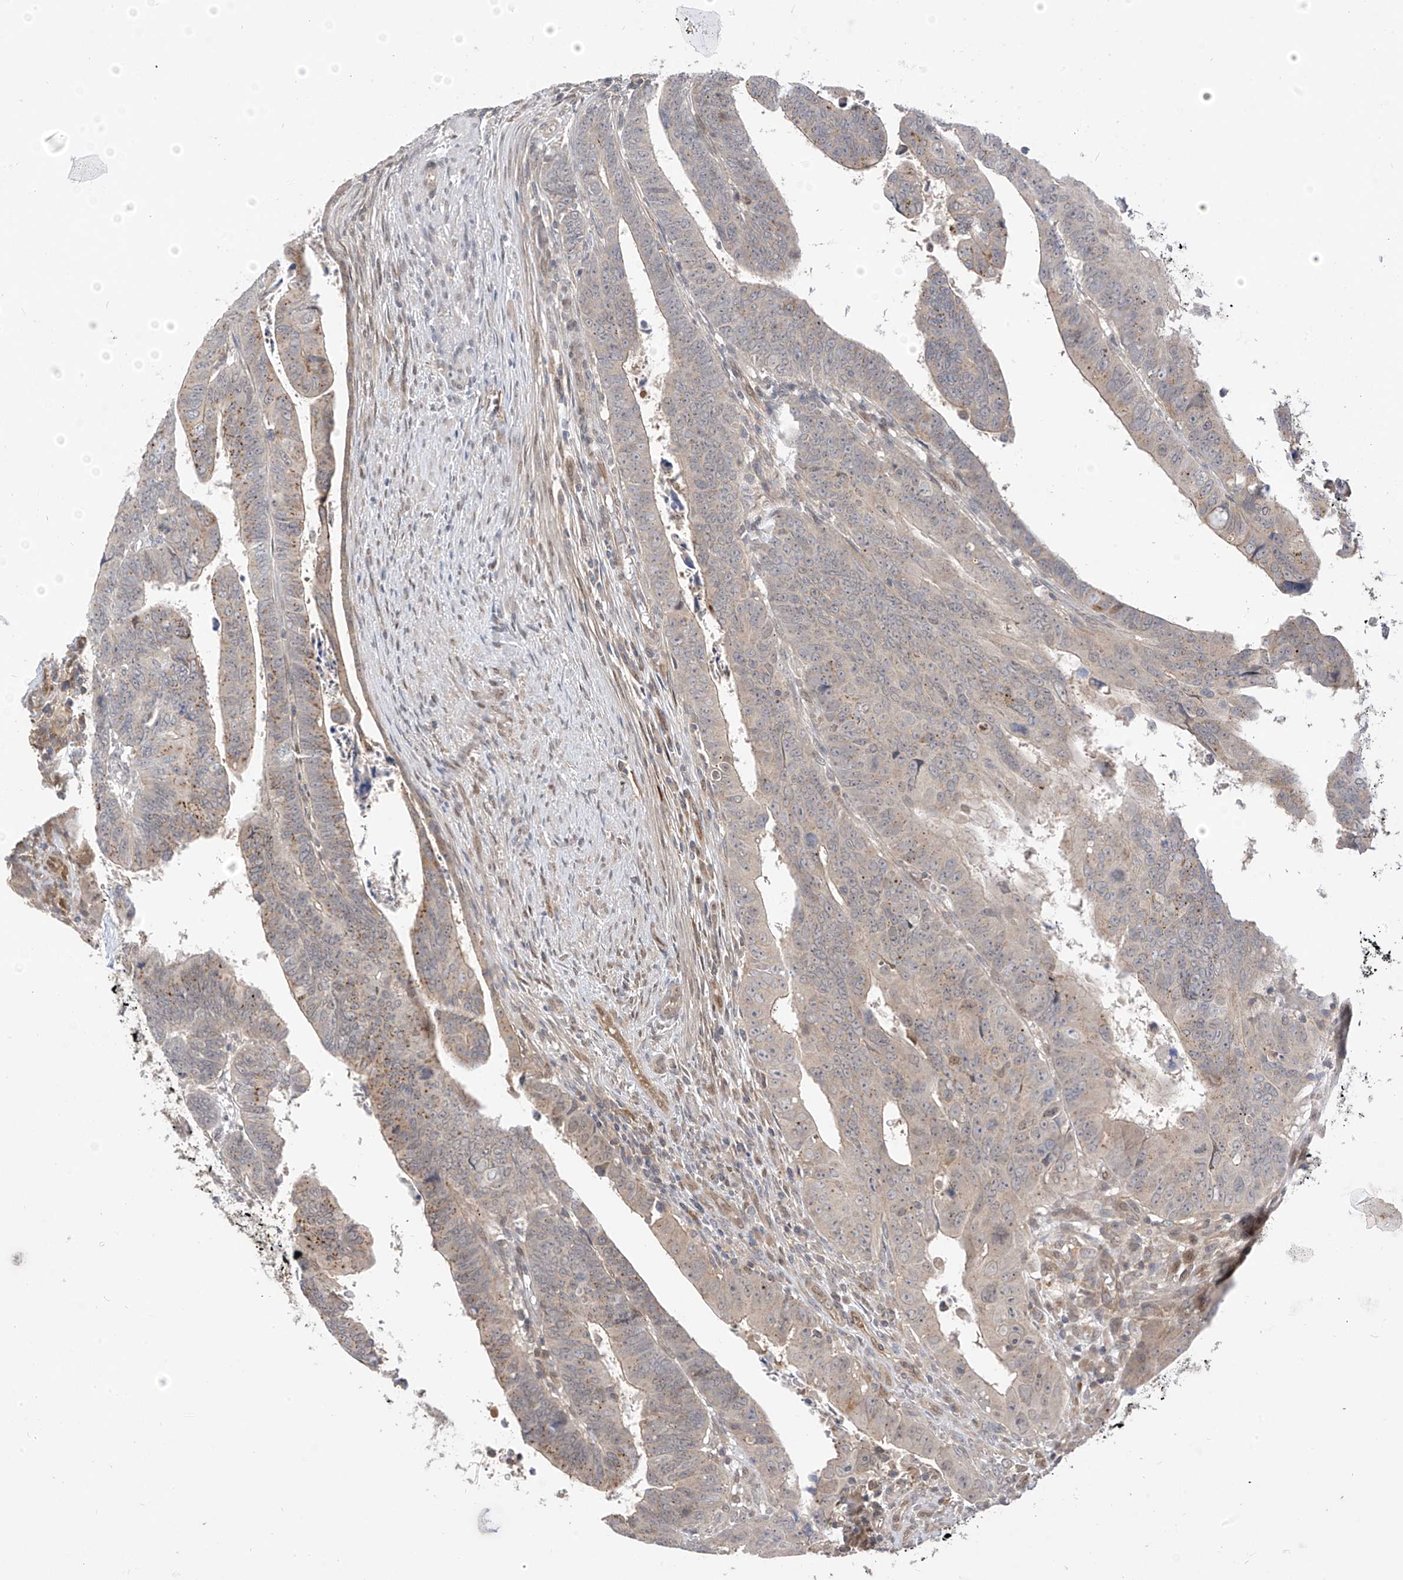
{"staining": {"intensity": "negative", "quantity": "none", "location": "none"}, "tissue": "colorectal cancer", "cell_type": "Tumor cells", "image_type": "cancer", "snomed": [{"axis": "morphology", "description": "Normal tissue, NOS"}, {"axis": "morphology", "description": "Adenocarcinoma, NOS"}, {"axis": "topography", "description": "Rectum"}], "caption": "Tumor cells are negative for brown protein staining in colorectal cancer.", "gene": "MRTFA", "patient": {"sex": "female", "age": 65}}